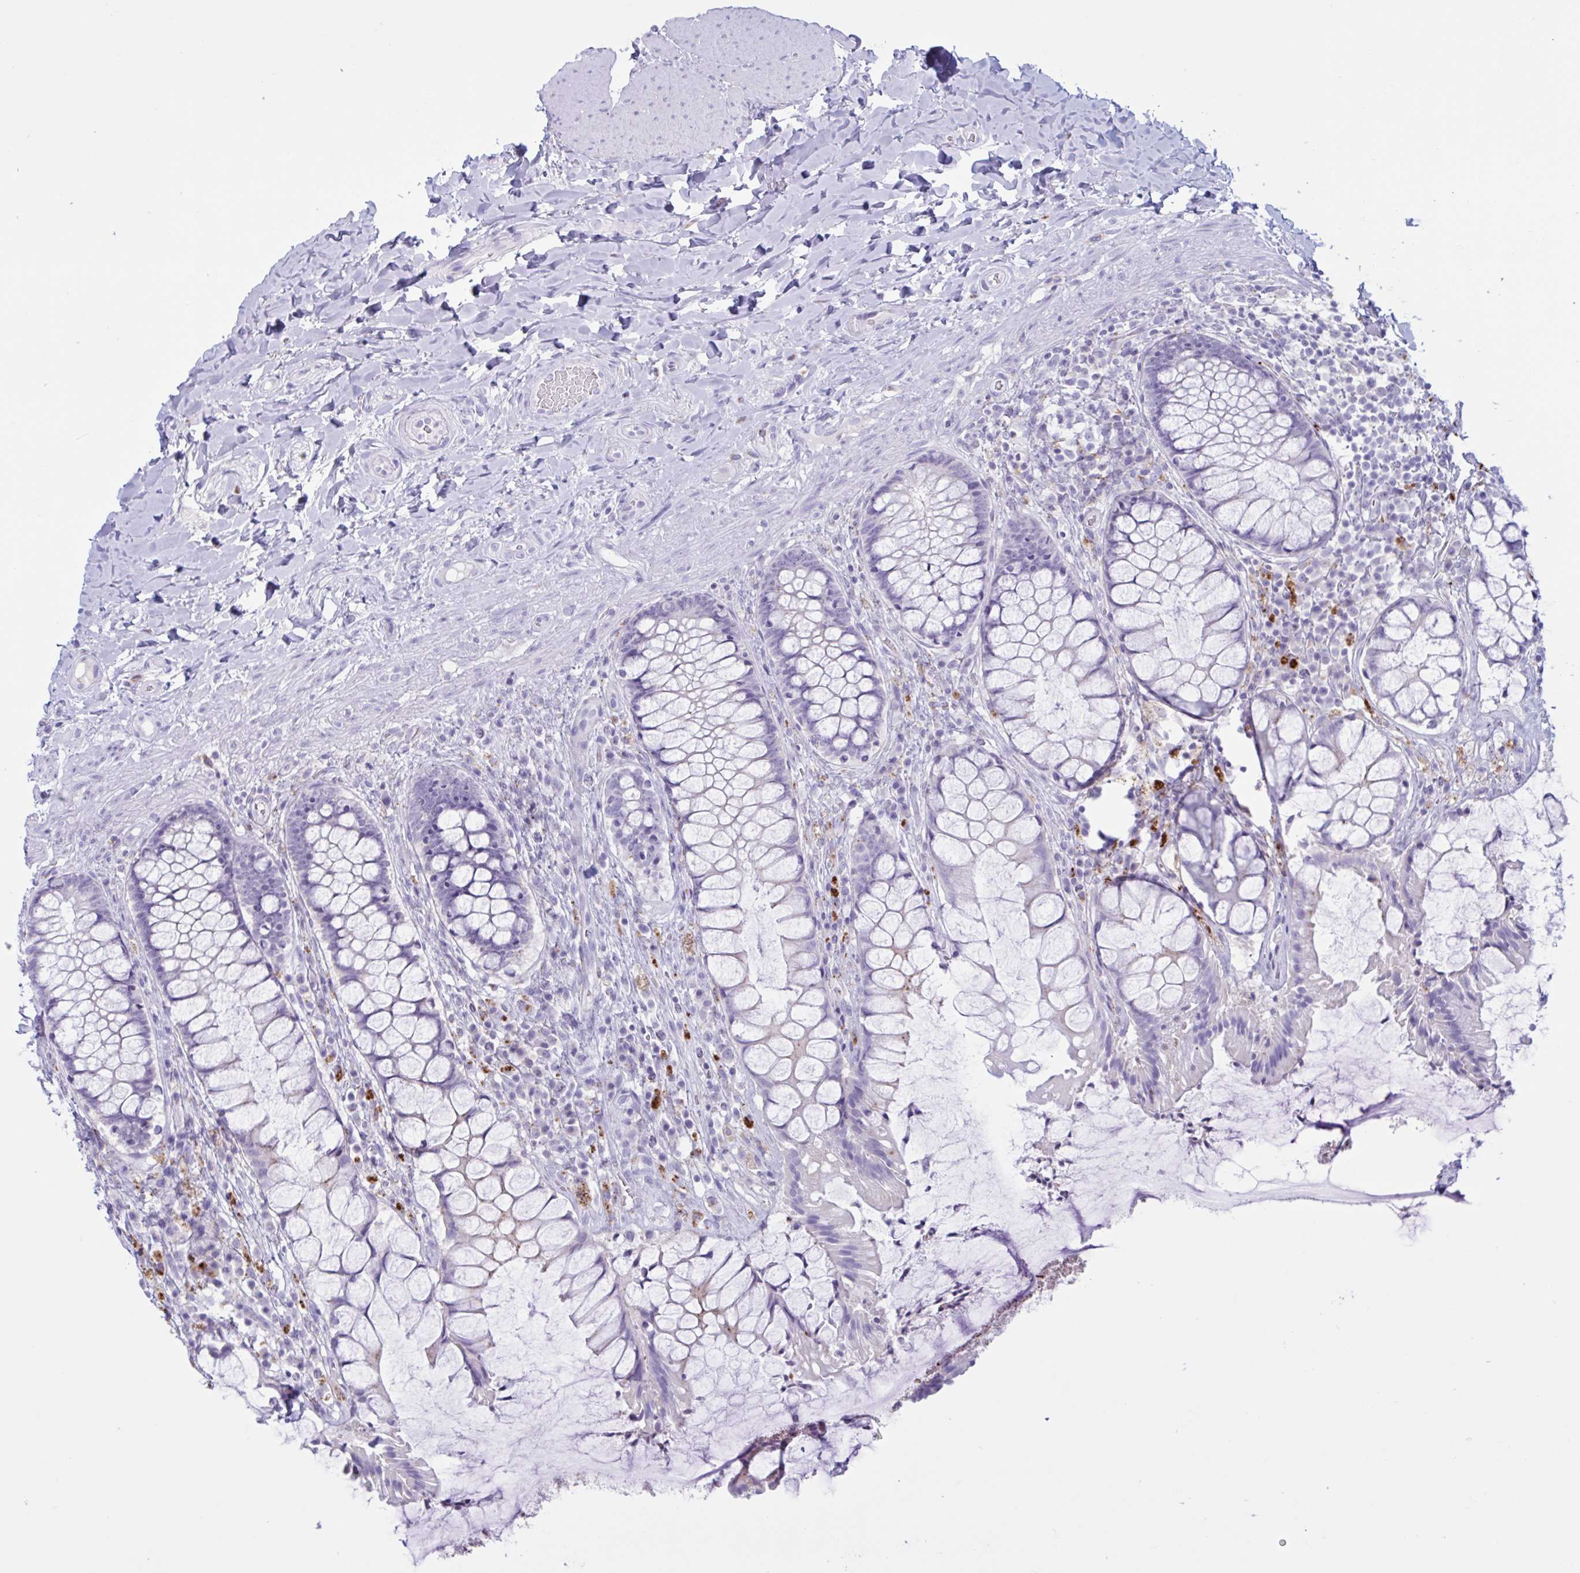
{"staining": {"intensity": "negative", "quantity": "none", "location": "none"}, "tissue": "rectum", "cell_type": "Glandular cells", "image_type": "normal", "snomed": [{"axis": "morphology", "description": "Normal tissue, NOS"}, {"axis": "topography", "description": "Rectum"}], "caption": "Immunohistochemical staining of benign human rectum shows no significant expression in glandular cells.", "gene": "XCL1", "patient": {"sex": "female", "age": 58}}